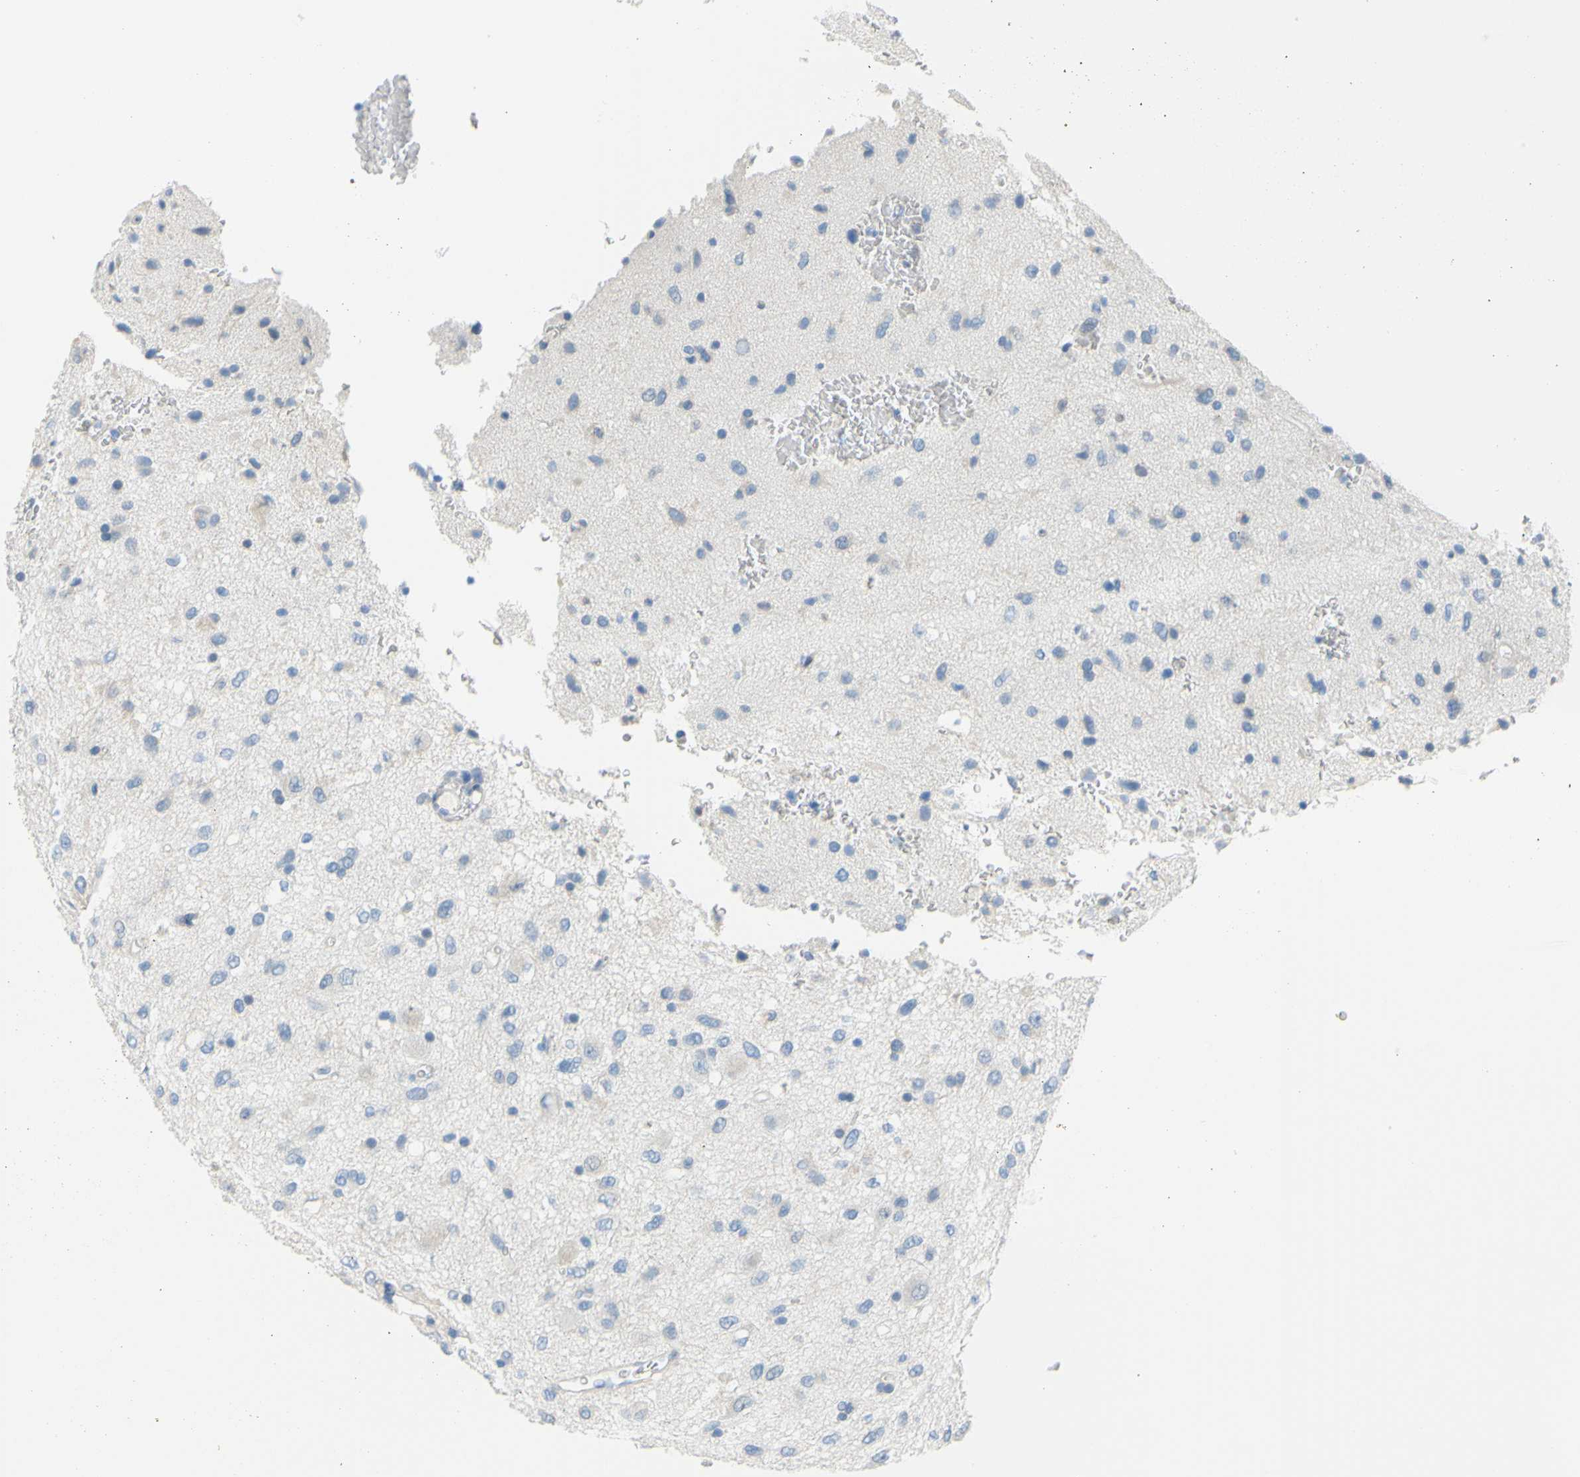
{"staining": {"intensity": "negative", "quantity": "none", "location": "none"}, "tissue": "glioma", "cell_type": "Tumor cells", "image_type": "cancer", "snomed": [{"axis": "morphology", "description": "Glioma, malignant, Low grade"}, {"axis": "topography", "description": "Brain"}], "caption": "Tumor cells show no significant protein expression in malignant low-grade glioma. (Stains: DAB (3,3'-diaminobenzidine) IHC with hematoxylin counter stain, Microscopy: brightfield microscopy at high magnification).", "gene": "DCT", "patient": {"sex": "male", "age": 77}}